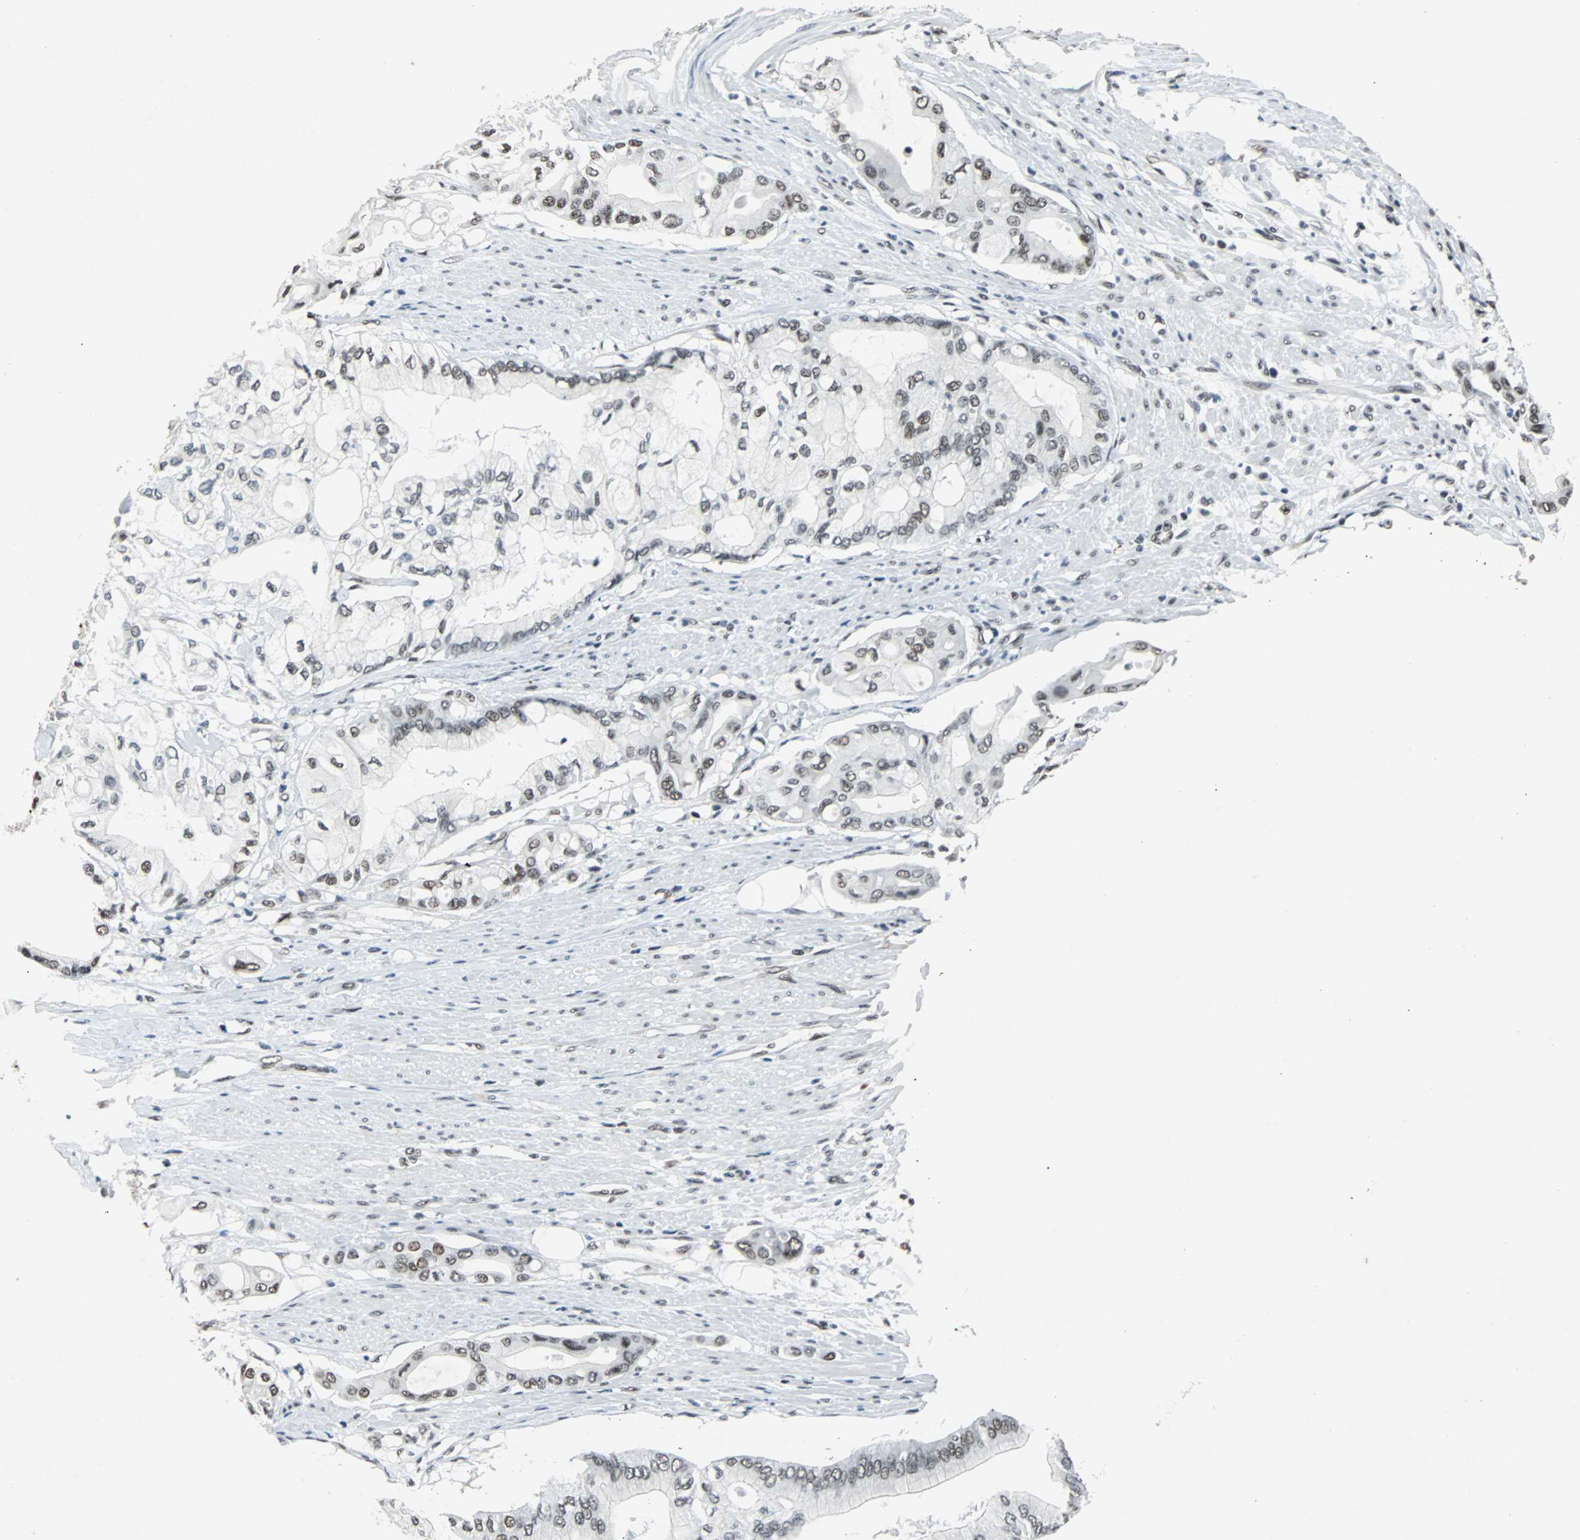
{"staining": {"intensity": "moderate", "quantity": "25%-75%", "location": "nuclear"}, "tissue": "pancreatic cancer", "cell_type": "Tumor cells", "image_type": "cancer", "snomed": [{"axis": "morphology", "description": "Adenocarcinoma, NOS"}, {"axis": "morphology", "description": "Adenocarcinoma, metastatic, NOS"}, {"axis": "topography", "description": "Lymph node"}, {"axis": "topography", "description": "Pancreas"}, {"axis": "topography", "description": "Duodenum"}], "caption": "The immunohistochemical stain highlights moderate nuclear staining in tumor cells of pancreatic cancer tissue.", "gene": "GATAD2A", "patient": {"sex": "female", "age": 64}}